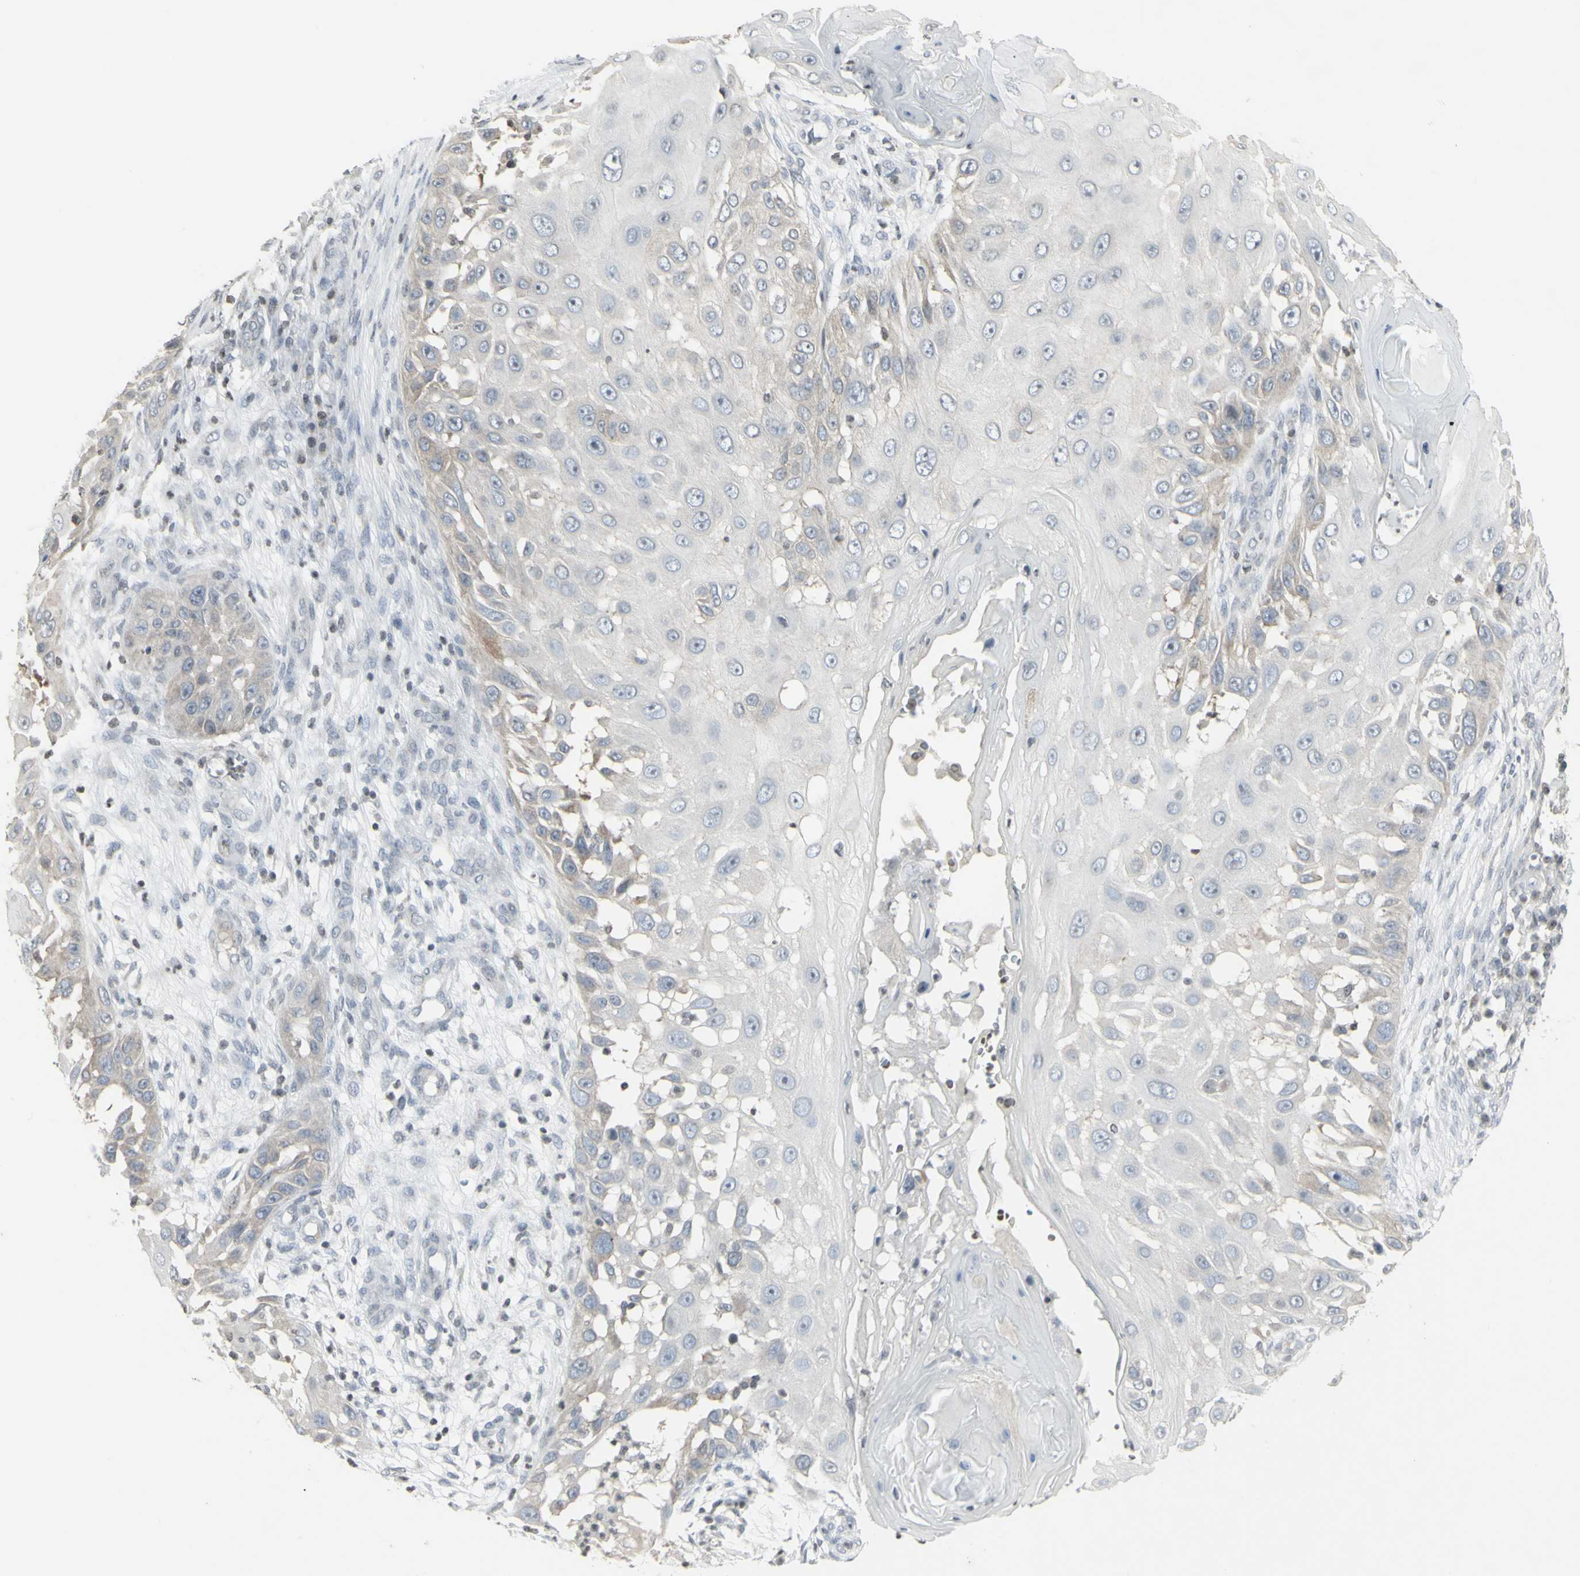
{"staining": {"intensity": "negative", "quantity": "none", "location": "none"}, "tissue": "skin cancer", "cell_type": "Tumor cells", "image_type": "cancer", "snomed": [{"axis": "morphology", "description": "Squamous cell carcinoma, NOS"}, {"axis": "topography", "description": "Skin"}], "caption": "Human squamous cell carcinoma (skin) stained for a protein using IHC demonstrates no positivity in tumor cells.", "gene": "MUC5AC", "patient": {"sex": "female", "age": 44}}